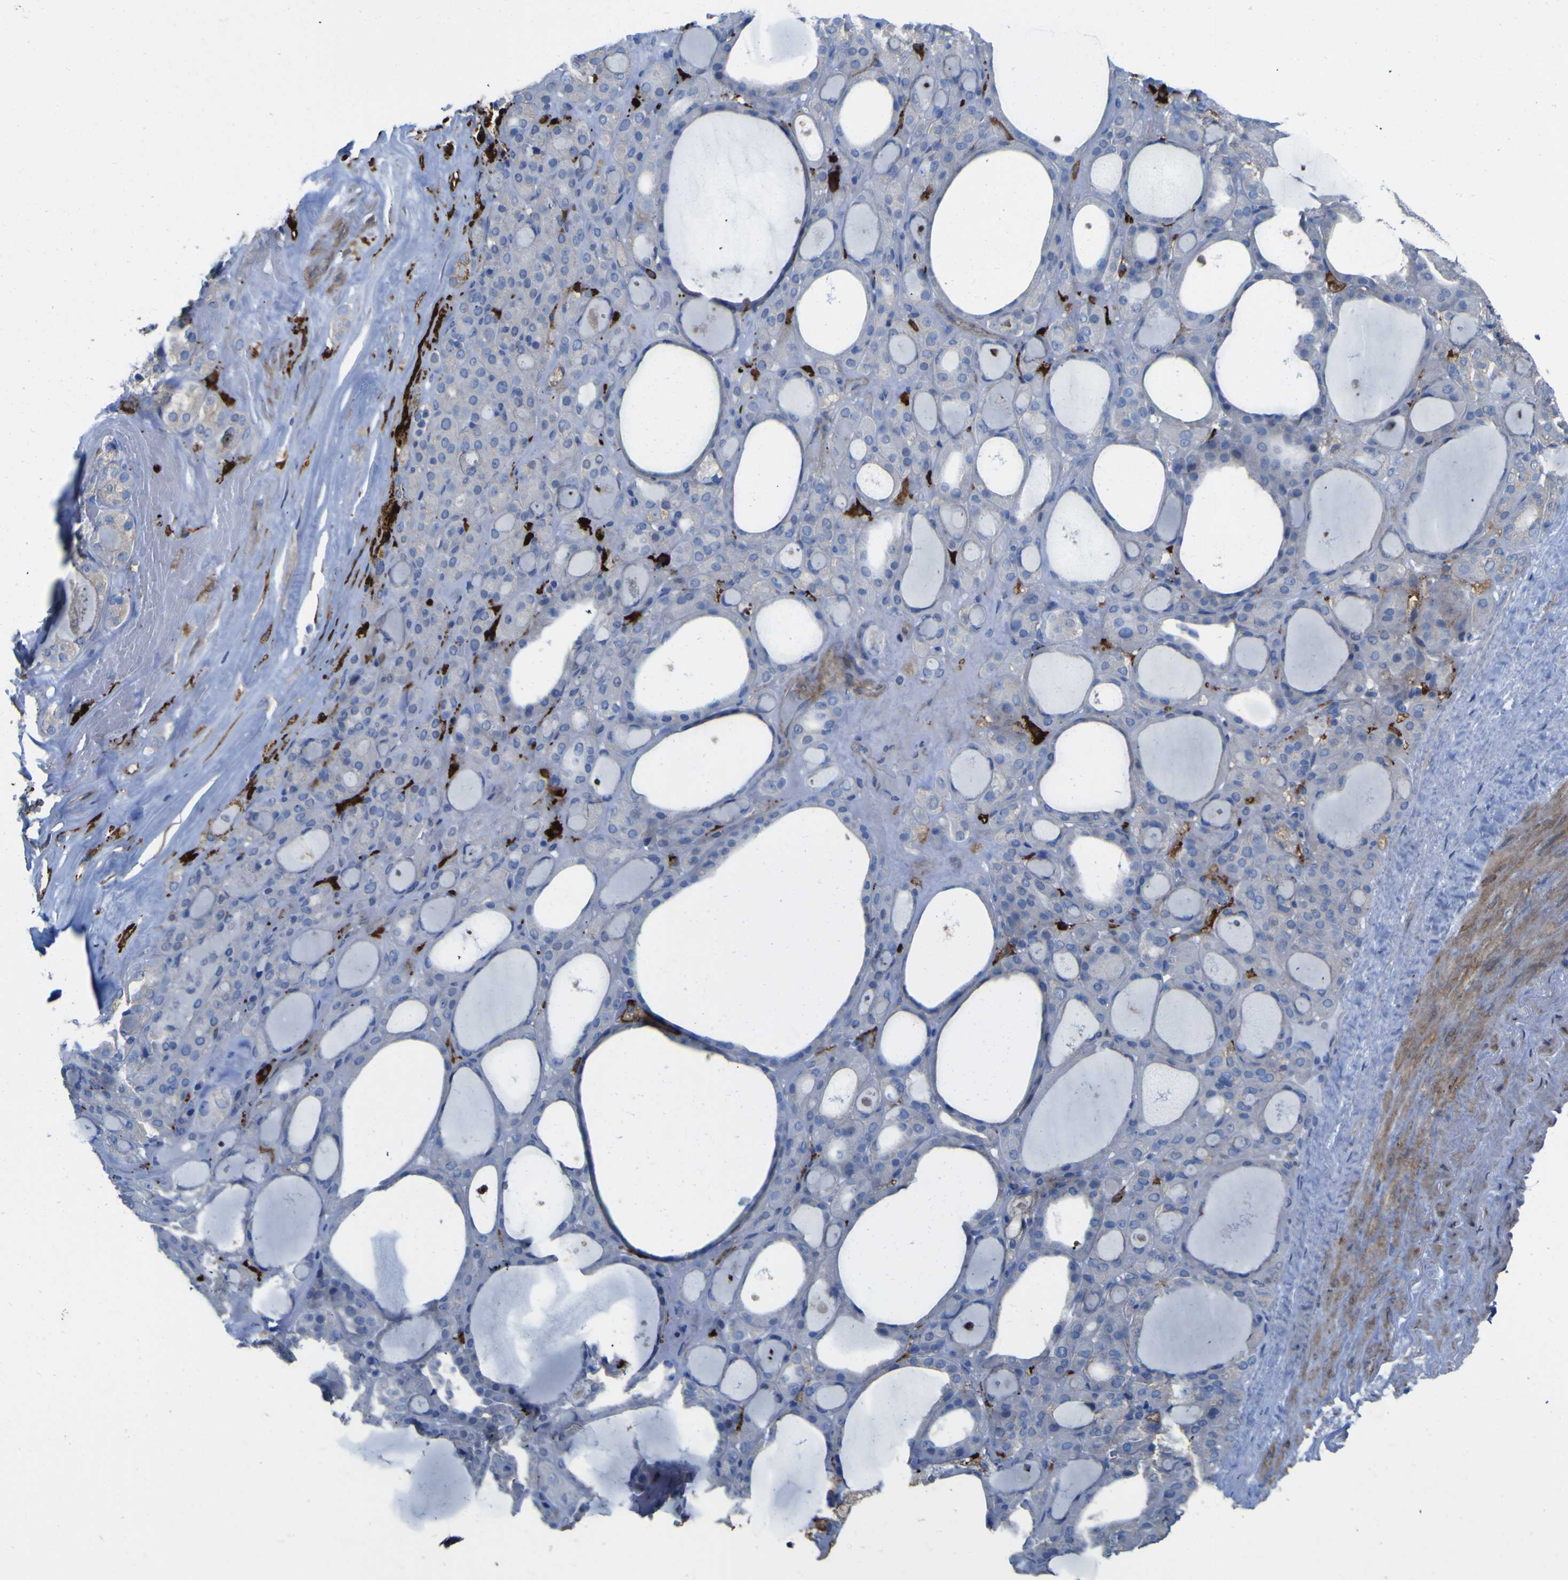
{"staining": {"intensity": "negative", "quantity": "none", "location": "none"}, "tissue": "thyroid gland", "cell_type": "Glandular cells", "image_type": "normal", "snomed": [{"axis": "morphology", "description": "Normal tissue, NOS"}, {"axis": "morphology", "description": "Carcinoma, NOS"}, {"axis": "topography", "description": "Thyroid gland"}], "caption": "A high-resolution histopathology image shows immunohistochemistry (IHC) staining of normal thyroid gland, which displays no significant expression in glandular cells. Brightfield microscopy of IHC stained with DAB (3,3'-diaminobenzidine) (brown) and hematoxylin (blue), captured at high magnification.", "gene": "AGO4", "patient": {"sex": "female", "age": 86}}